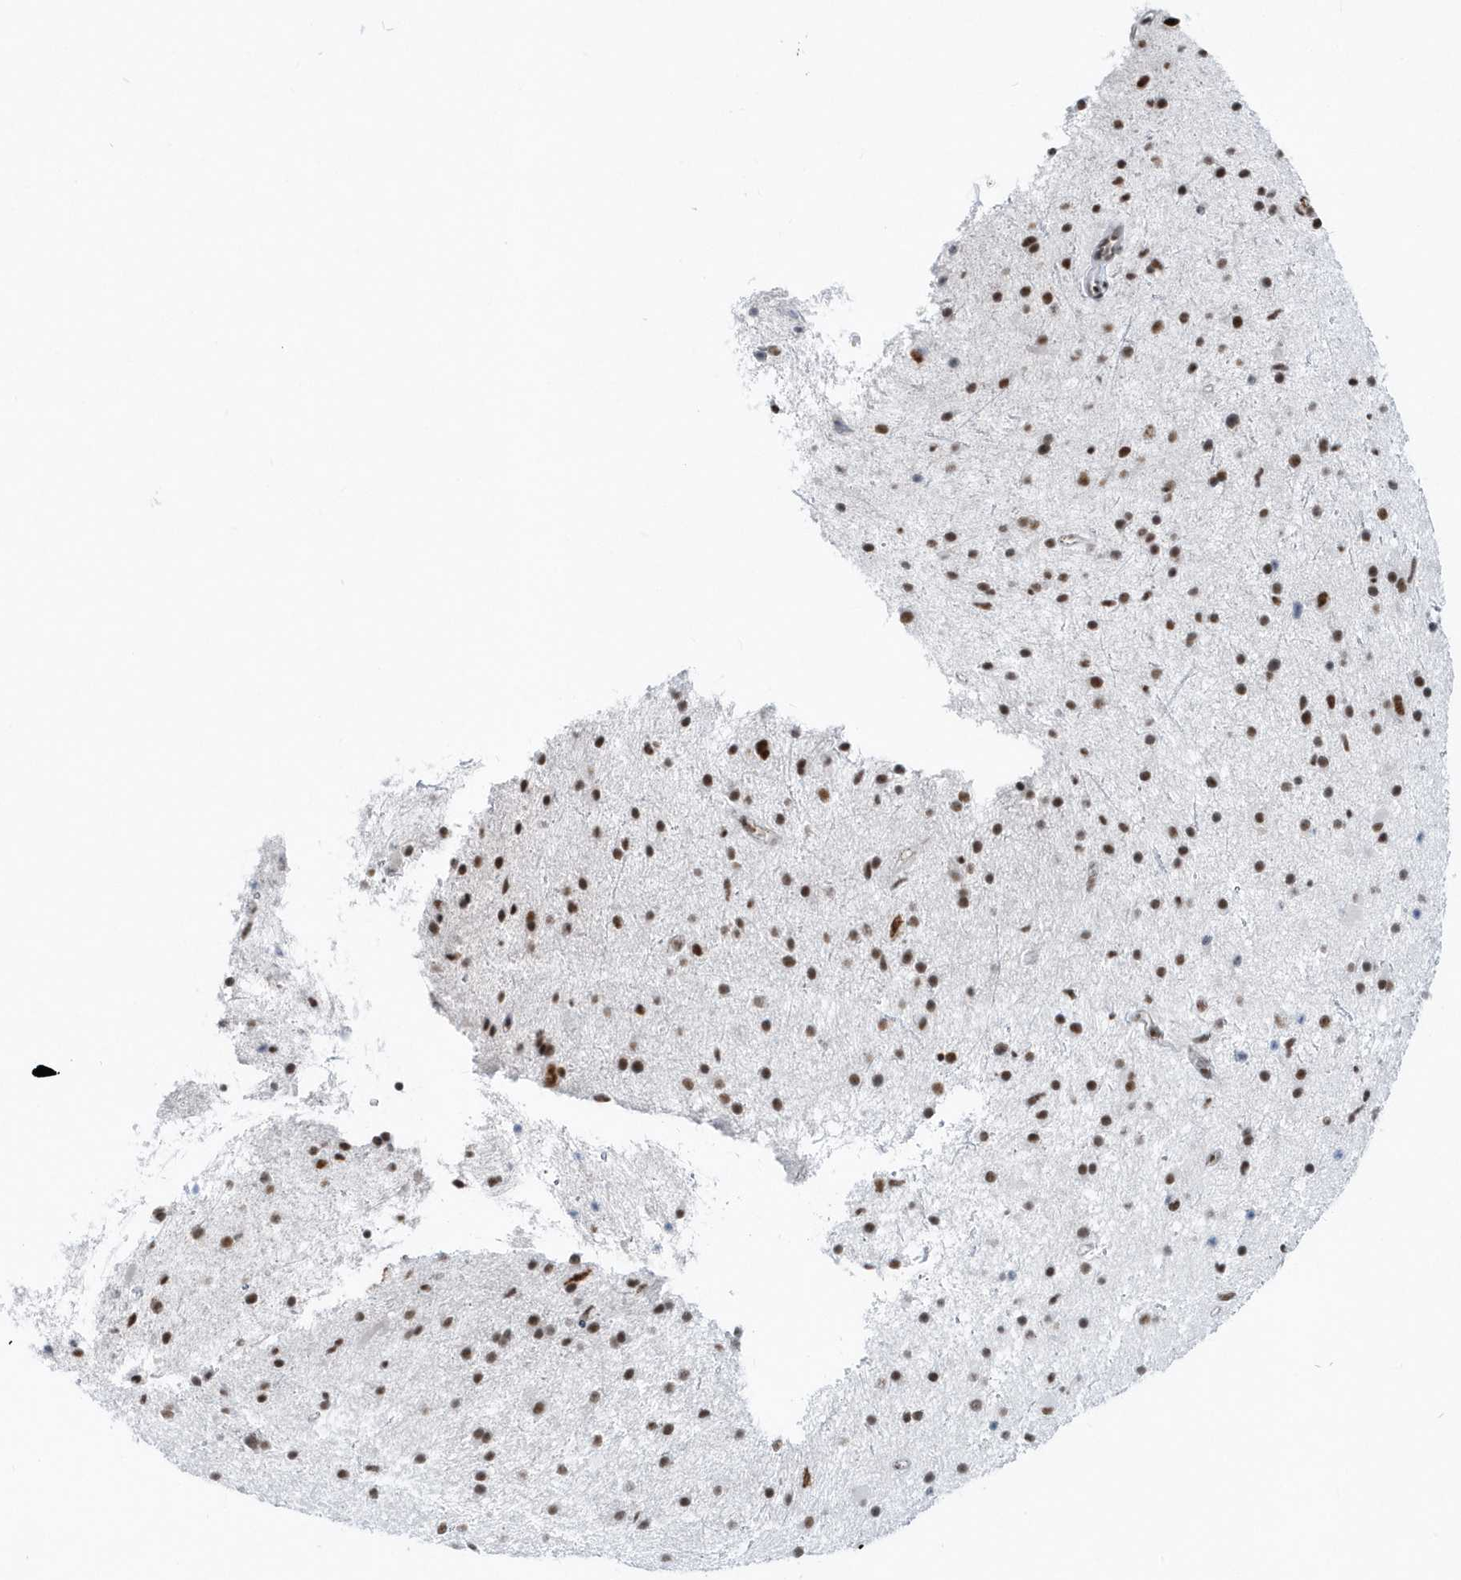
{"staining": {"intensity": "moderate", "quantity": ">75%", "location": "nuclear"}, "tissue": "glioma", "cell_type": "Tumor cells", "image_type": "cancer", "snomed": [{"axis": "morphology", "description": "Glioma, malignant, Low grade"}, {"axis": "topography", "description": "Cerebral cortex"}], "caption": "Brown immunohistochemical staining in human malignant glioma (low-grade) reveals moderate nuclear positivity in about >75% of tumor cells.", "gene": "FIP1L1", "patient": {"sex": "female", "age": 39}}